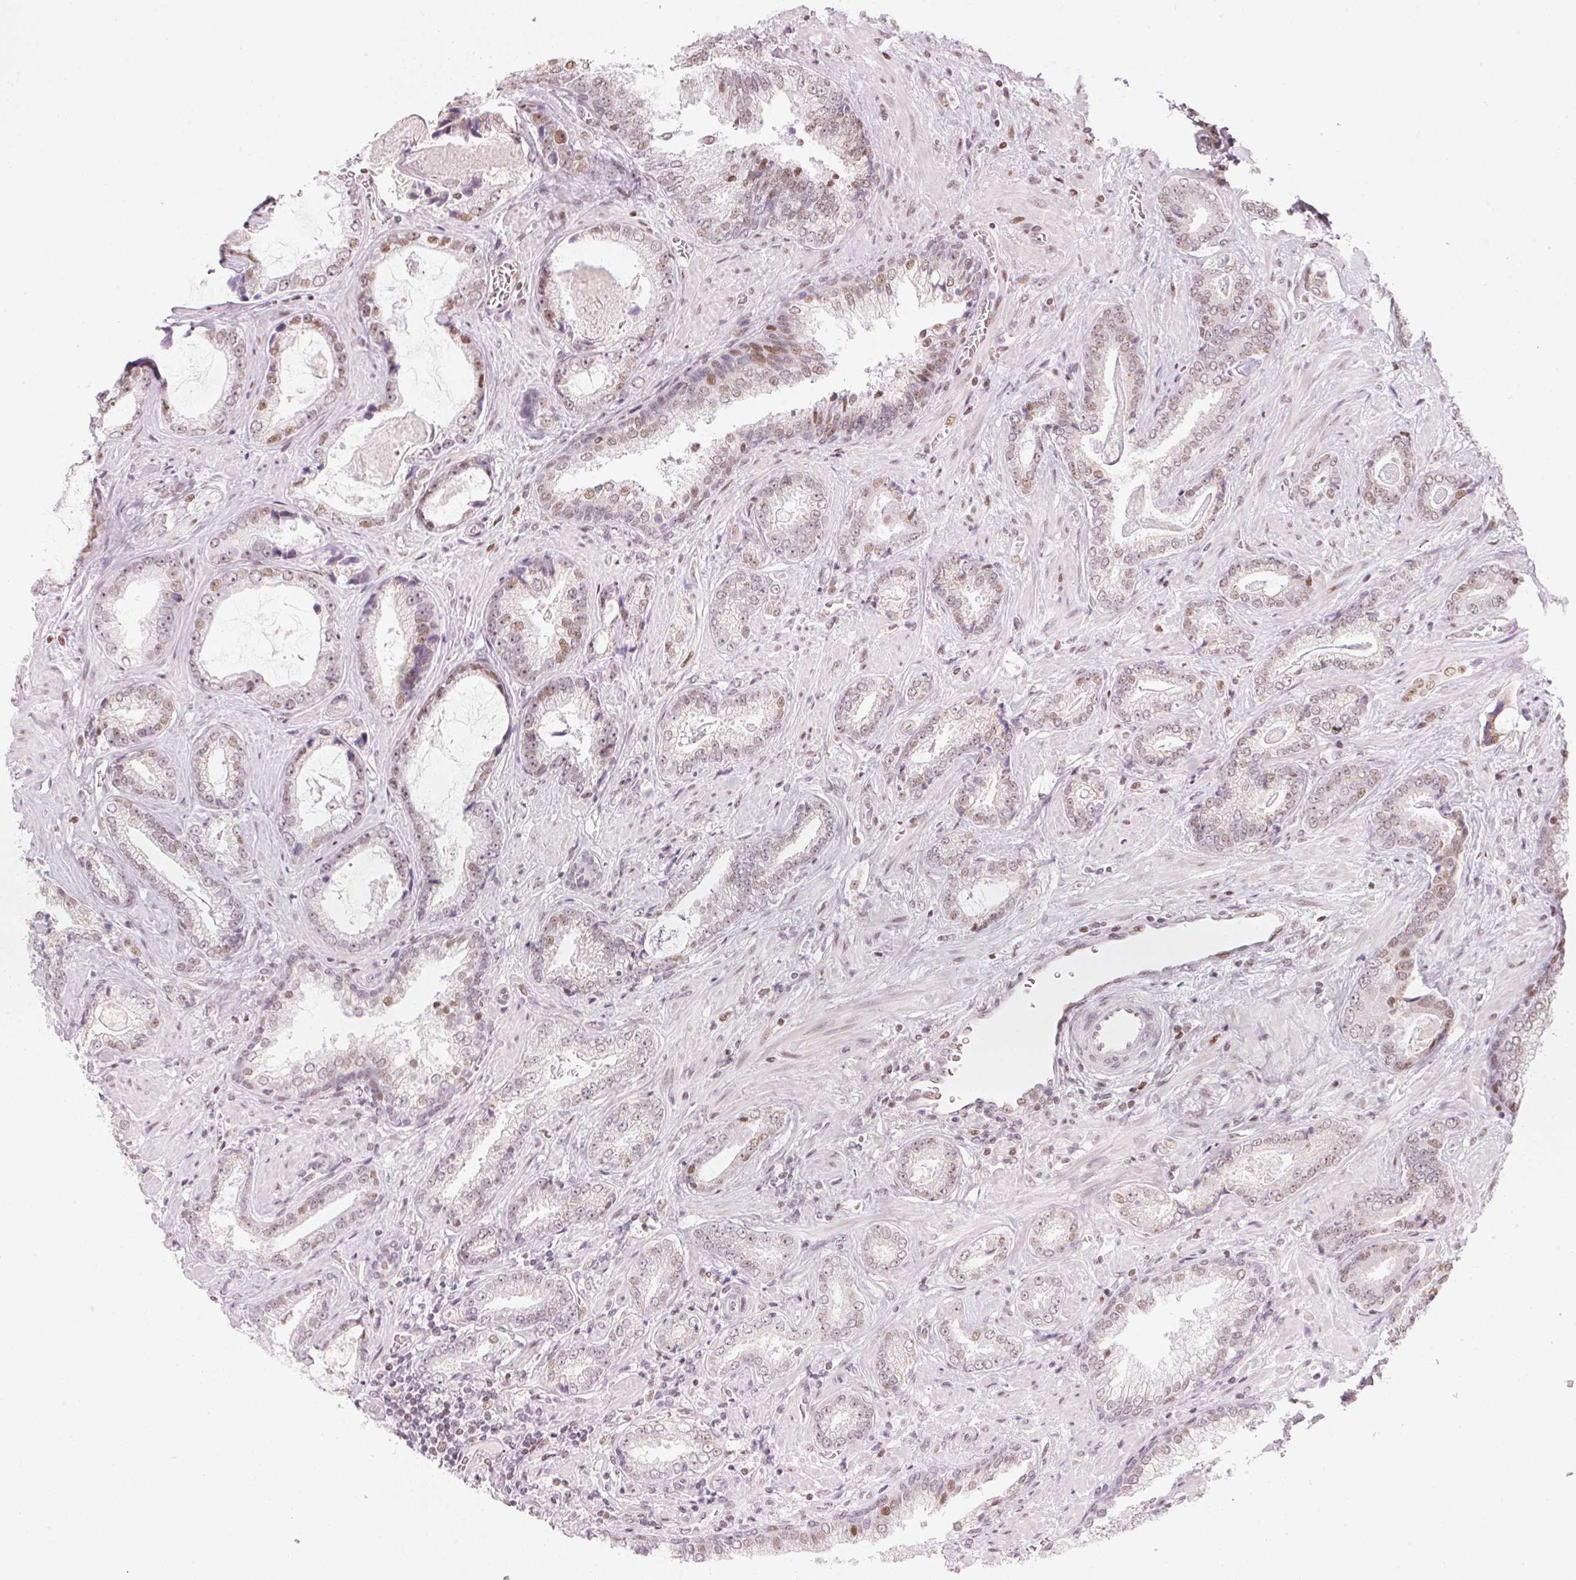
{"staining": {"intensity": "weak", "quantity": "<25%", "location": "nuclear"}, "tissue": "prostate cancer", "cell_type": "Tumor cells", "image_type": "cancer", "snomed": [{"axis": "morphology", "description": "Adenocarcinoma, Low grade"}, {"axis": "topography", "description": "Prostate"}], "caption": "IHC image of prostate low-grade adenocarcinoma stained for a protein (brown), which reveals no staining in tumor cells.", "gene": "KAT6A", "patient": {"sex": "male", "age": 61}}